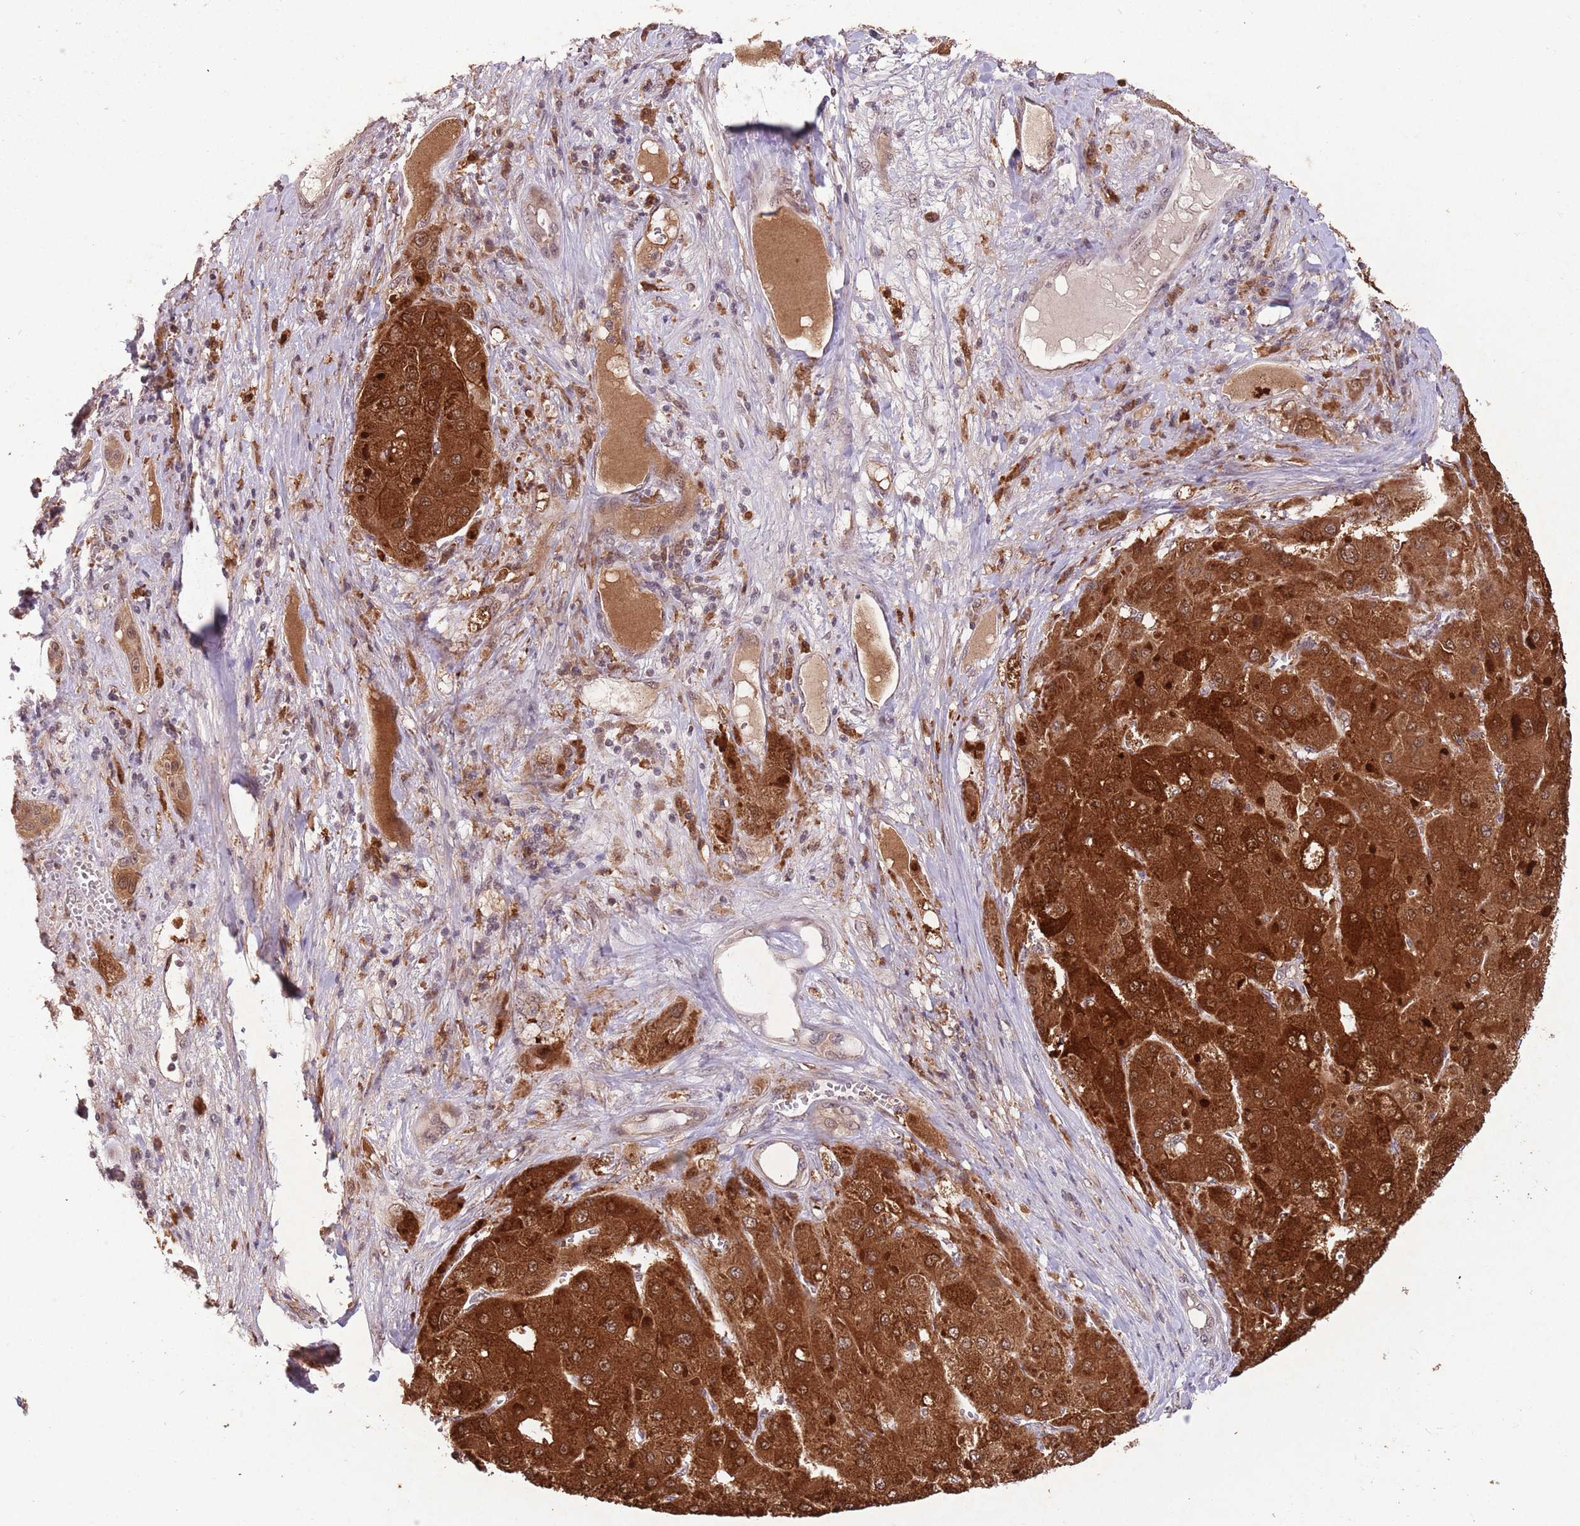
{"staining": {"intensity": "strong", "quantity": ">75%", "location": "cytoplasmic/membranous"}, "tissue": "liver cancer", "cell_type": "Tumor cells", "image_type": "cancer", "snomed": [{"axis": "morphology", "description": "Carcinoma, Hepatocellular, NOS"}, {"axis": "topography", "description": "Liver"}], "caption": "Brown immunohistochemical staining in human liver cancer (hepatocellular carcinoma) reveals strong cytoplasmic/membranous positivity in approximately >75% of tumor cells.", "gene": "ZNF639", "patient": {"sex": "female", "age": 73}}